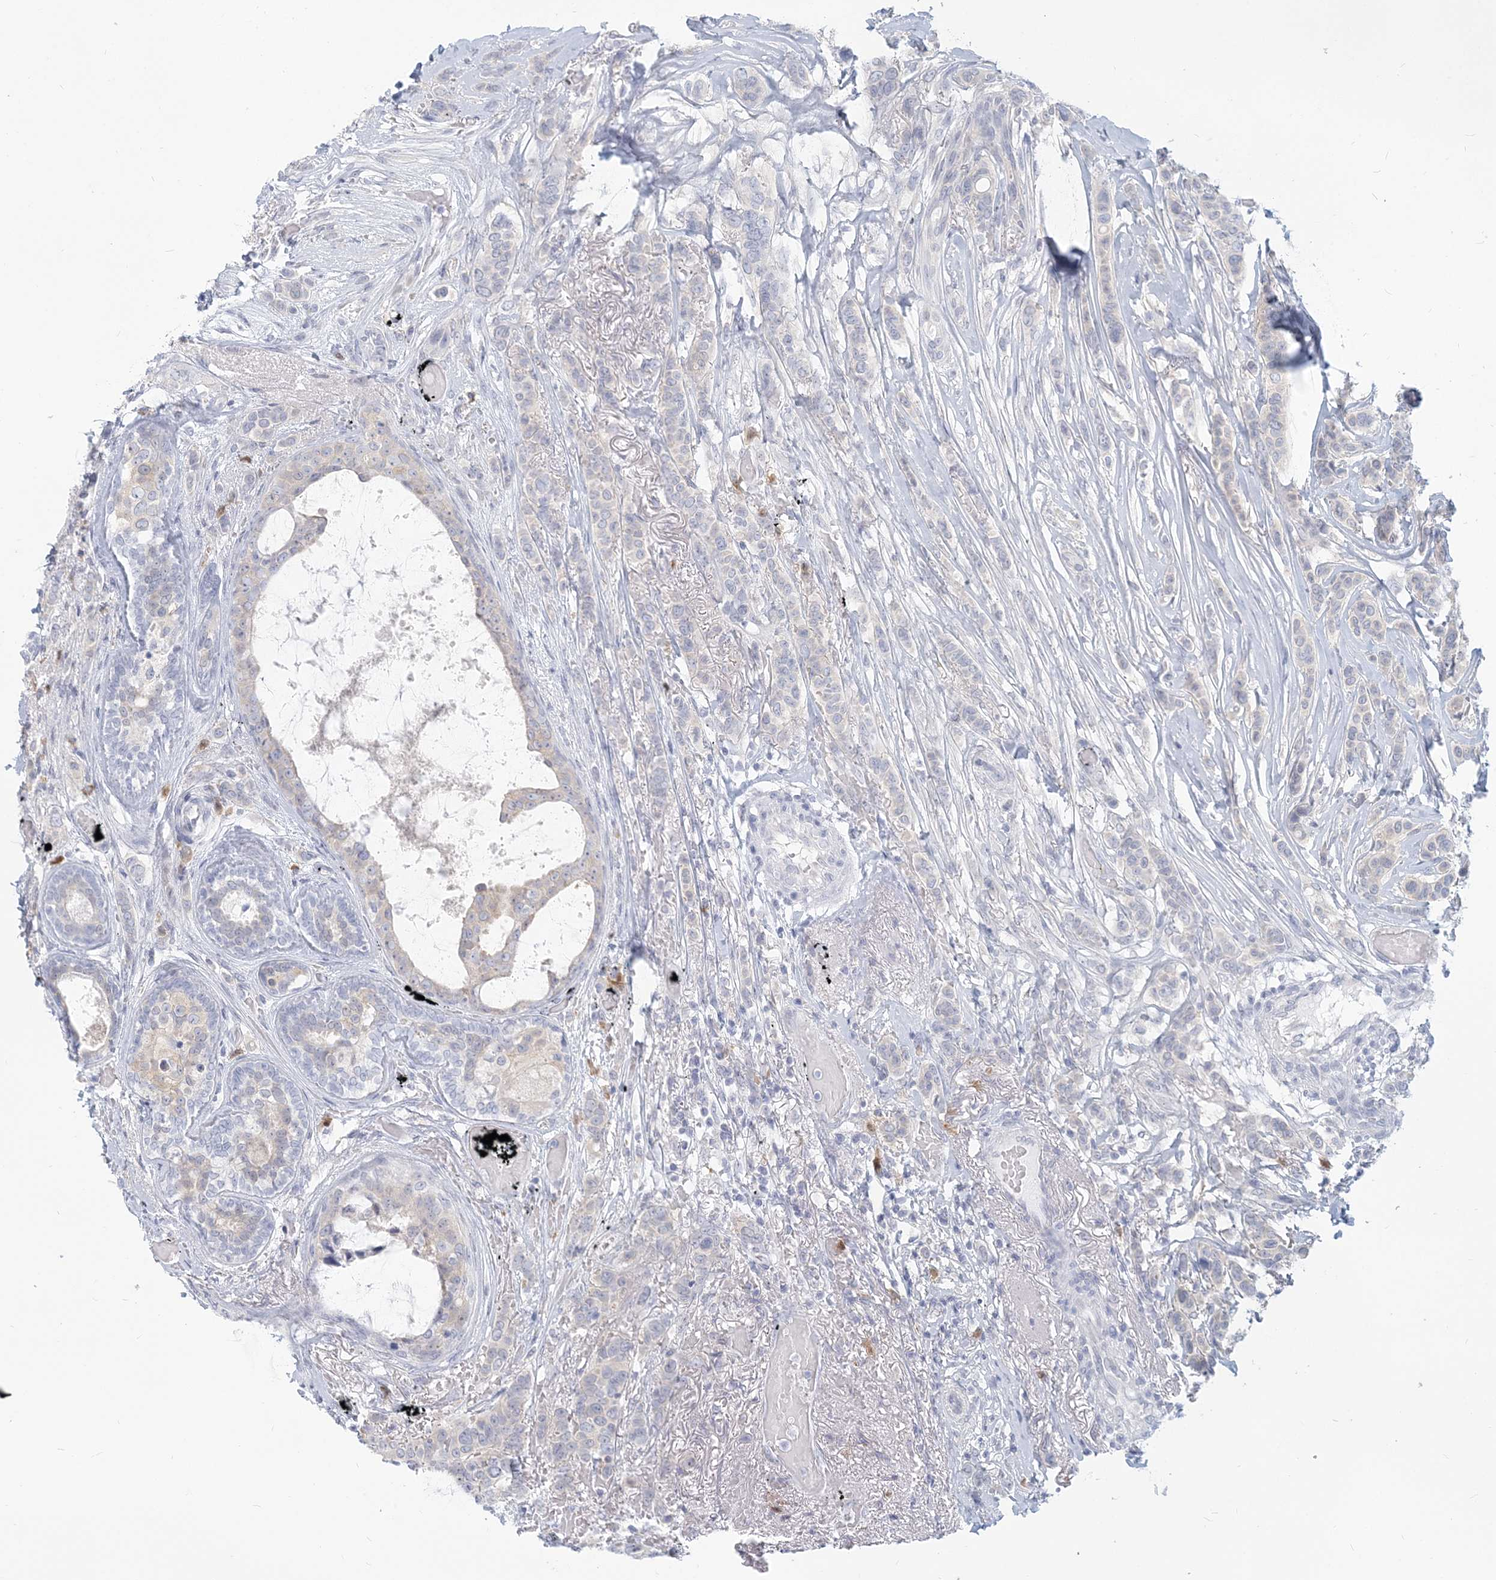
{"staining": {"intensity": "negative", "quantity": "none", "location": "none"}, "tissue": "breast cancer", "cell_type": "Tumor cells", "image_type": "cancer", "snomed": [{"axis": "morphology", "description": "Lobular carcinoma"}, {"axis": "topography", "description": "Breast"}], "caption": "There is no significant positivity in tumor cells of breast cancer (lobular carcinoma).", "gene": "GMPPA", "patient": {"sex": "female", "age": 51}}